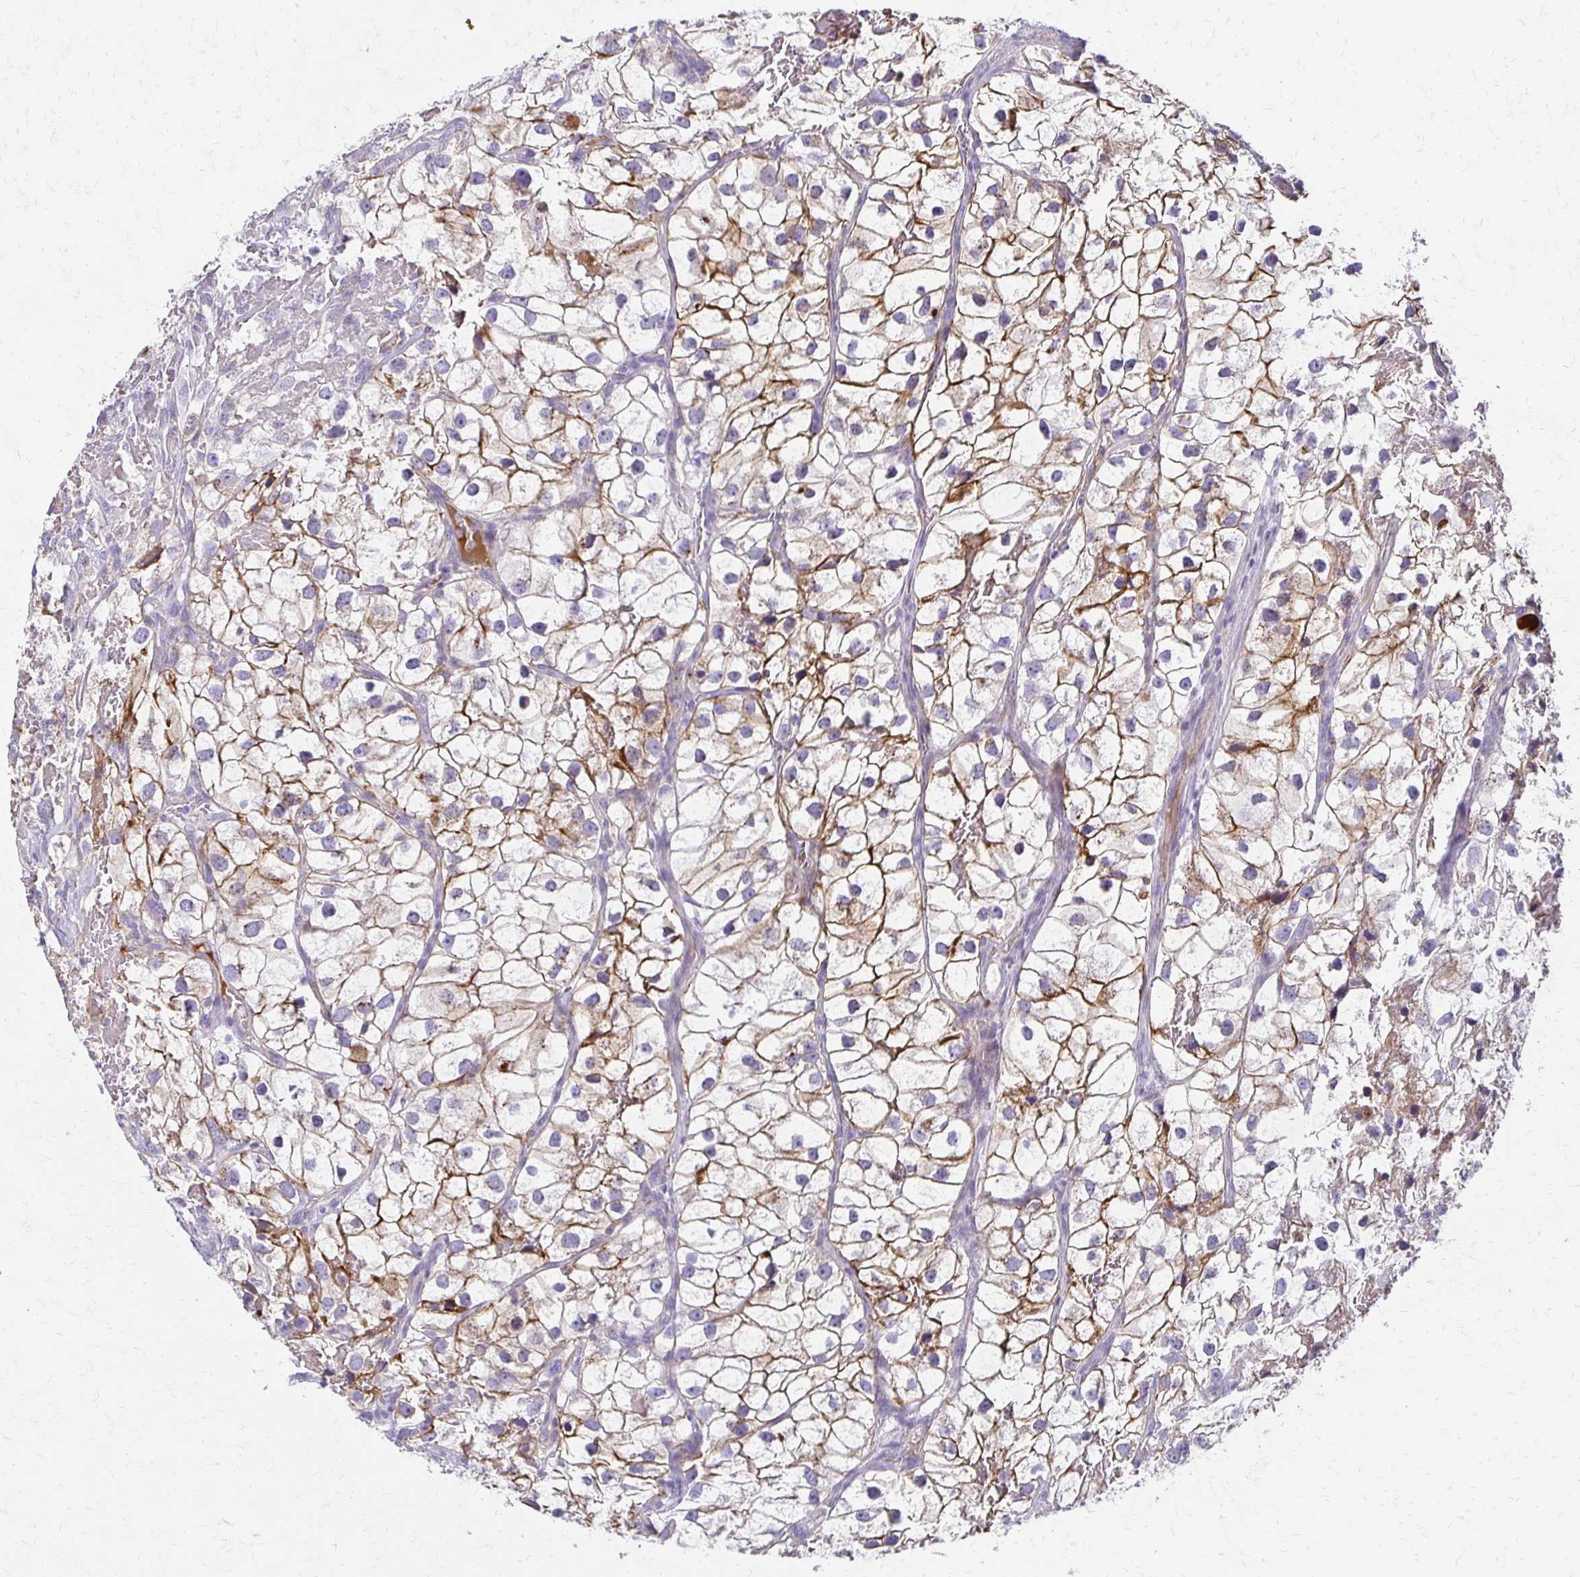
{"staining": {"intensity": "moderate", "quantity": "25%-75%", "location": "cytoplasmic/membranous"}, "tissue": "renal cancer", "cell_type": "Tumor cells", "image_type": "cancer", "snomed": [{"axis": "morphology", "description": "Adenocarcinoma, NOS"}, {"axis": "topography", "description": "Kidney"}], "caption": "About 25%-75% of tumor cells in adenocarcinoma (renal) reveal moderate cytoplasmic/membranous protein staining as visualized by brown immunohistochemical staining.", "gene": "BBS12", "patient": {"sex": "male", "age": 59}}